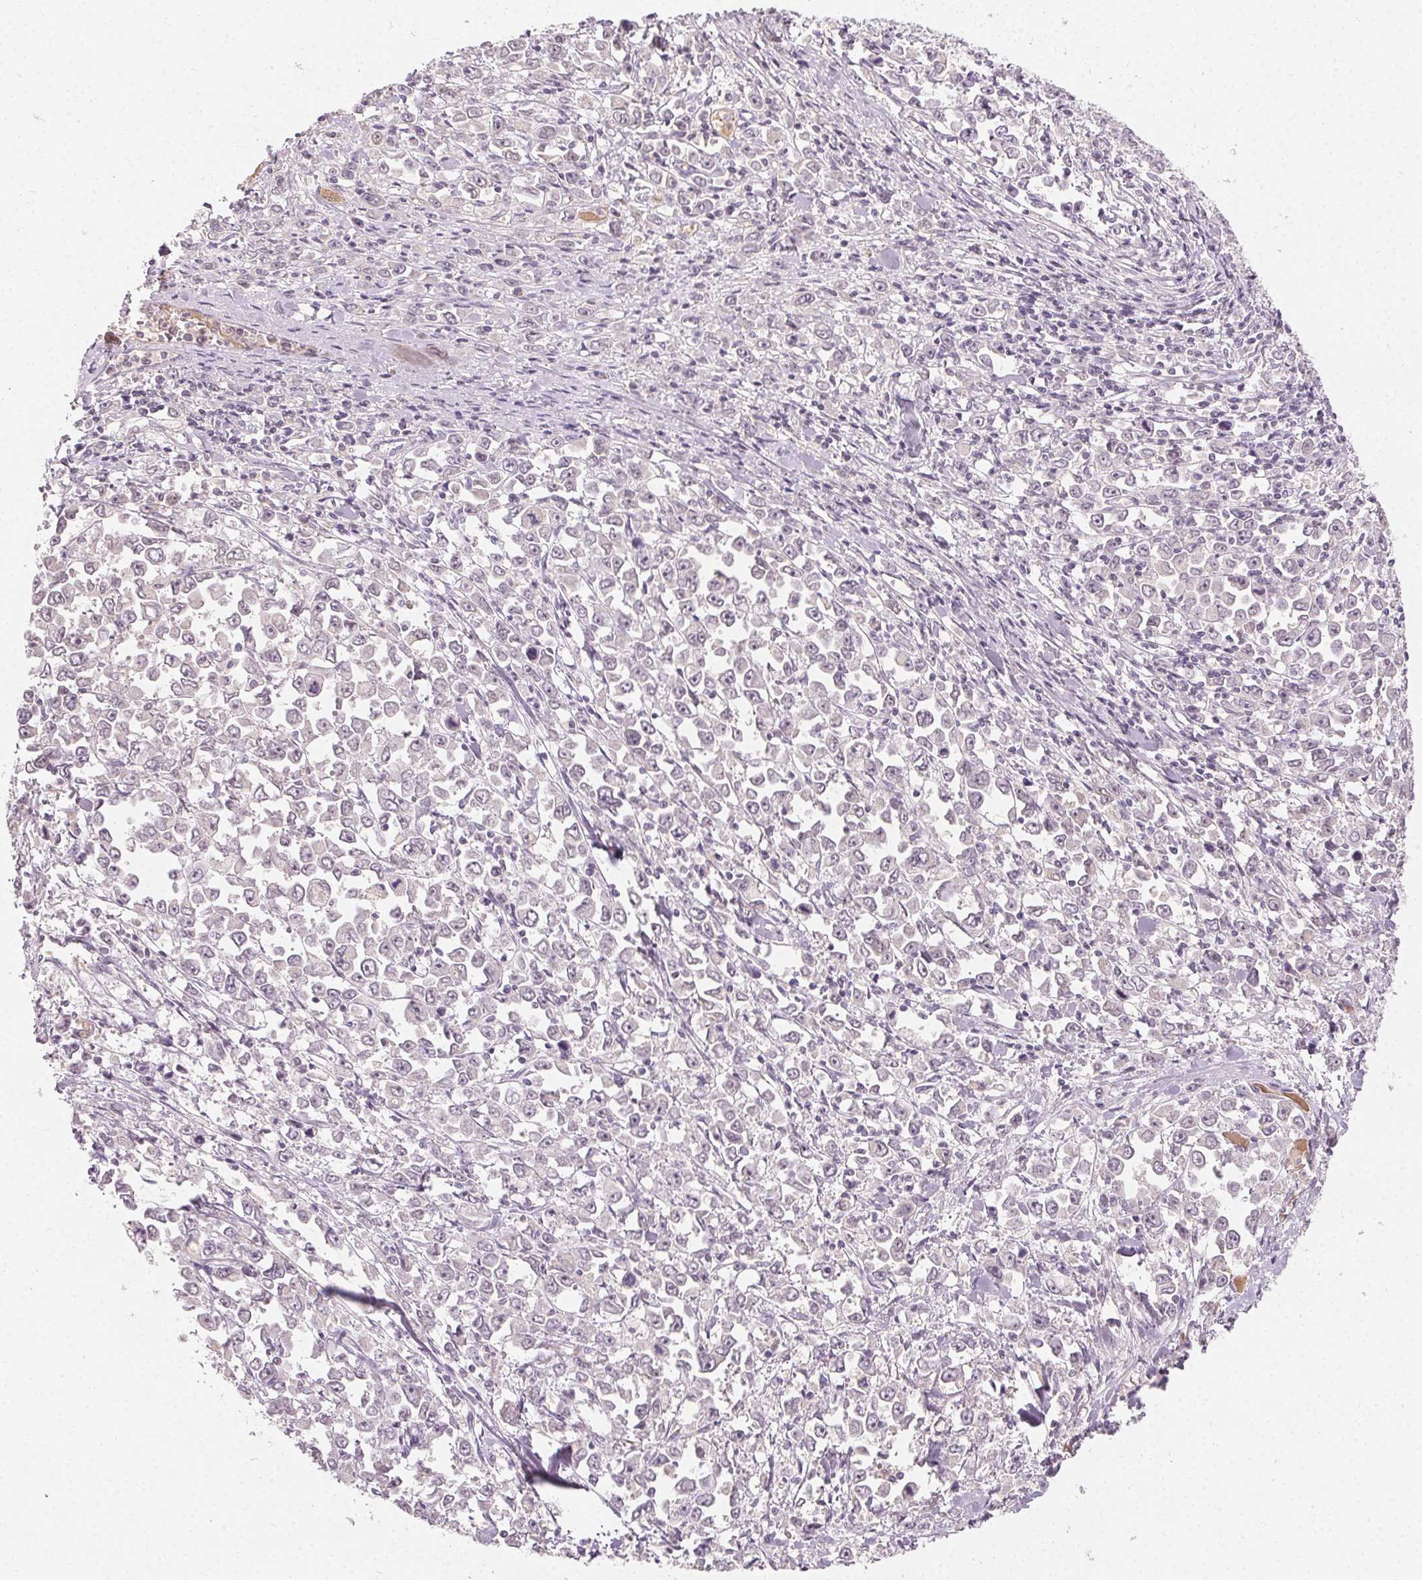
{"staining": {"intensity": "negative", "quantity": "none", "location": "none"}, "tissue": "stomach cancer", "cell_type": "Tumor cells", "image_type": "cancer", "snomed": [{"axis": "morphology", "description": "Adenocarcinoma, NOS"}, {"axis": "topography", "description": "Stomach, upper"}], "caption": "Immunohistochemical staining of adenocarcinoma (stomach) displays no significant positivity in tumor cells. (Brightfield microscopy of DAB (3,3'-diaminobenzidine) immunohistochemistry (IHC) at high magnification).", "gene": "AFM", "patient": {"sex": "male", "age": 70}}